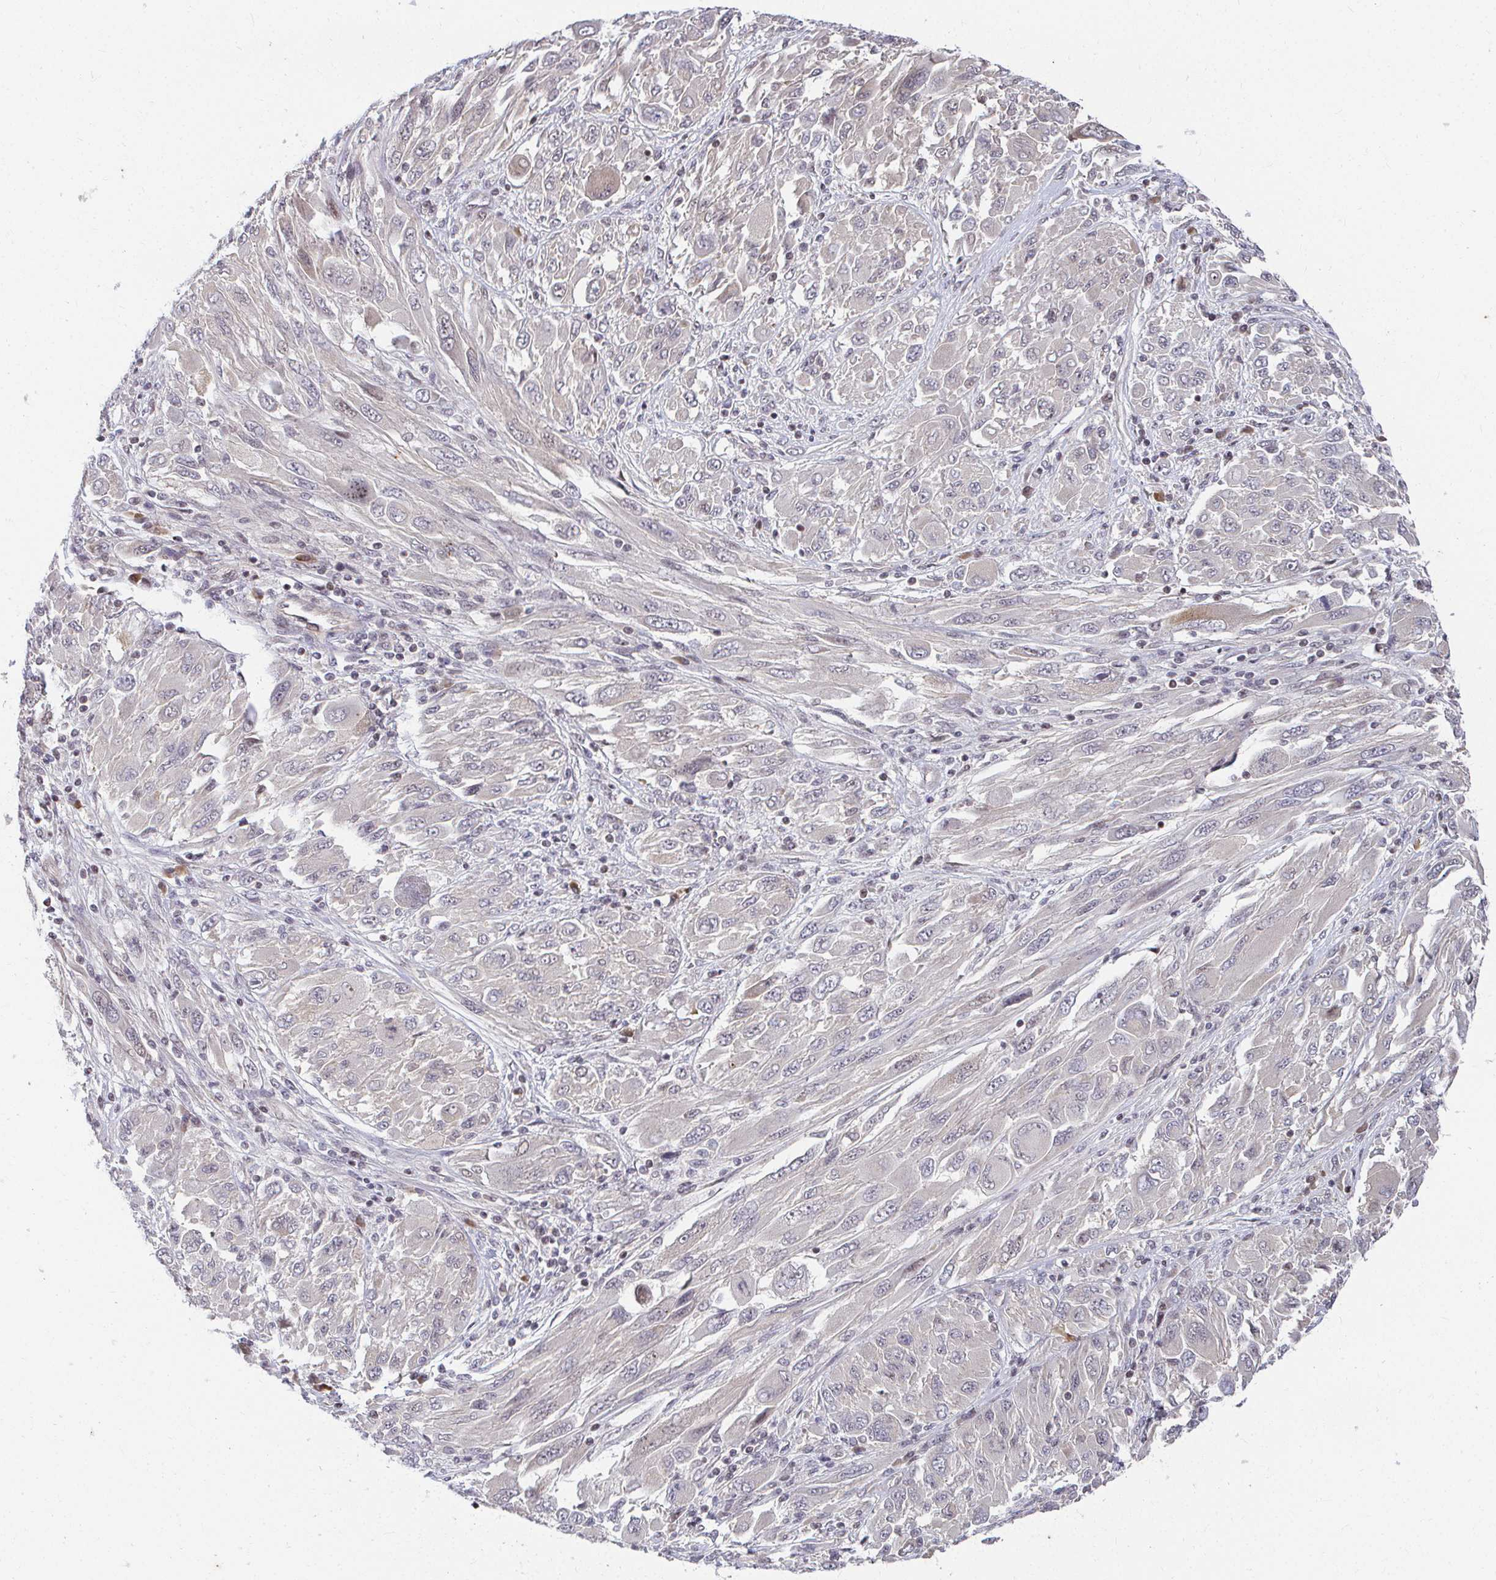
{"staining": {"intensity": "negative", "quantity": "none", "location": "none"}, "tissue": "melanoma", "cell_type": "Tumor cells", "image_type": "cancer", "snomed": [{"axis": "morphology", "description": "Malignant melanoma, NOS"}, {"axis": "topography", "description": "Skin"}], "caption": "IHC histopathology image of malignant melanoma stained for a protein (brown), which displays no expression in tumor cells. (Stains: DAB (3,3'-diaminobenzidine) immunohistochemistry (IHC) with hematoxylin counter stain, Microscopy: brightfield microscopy at high magnification).", "gene": "ANK3", "patient": {"sex": "female", "age": 91}}